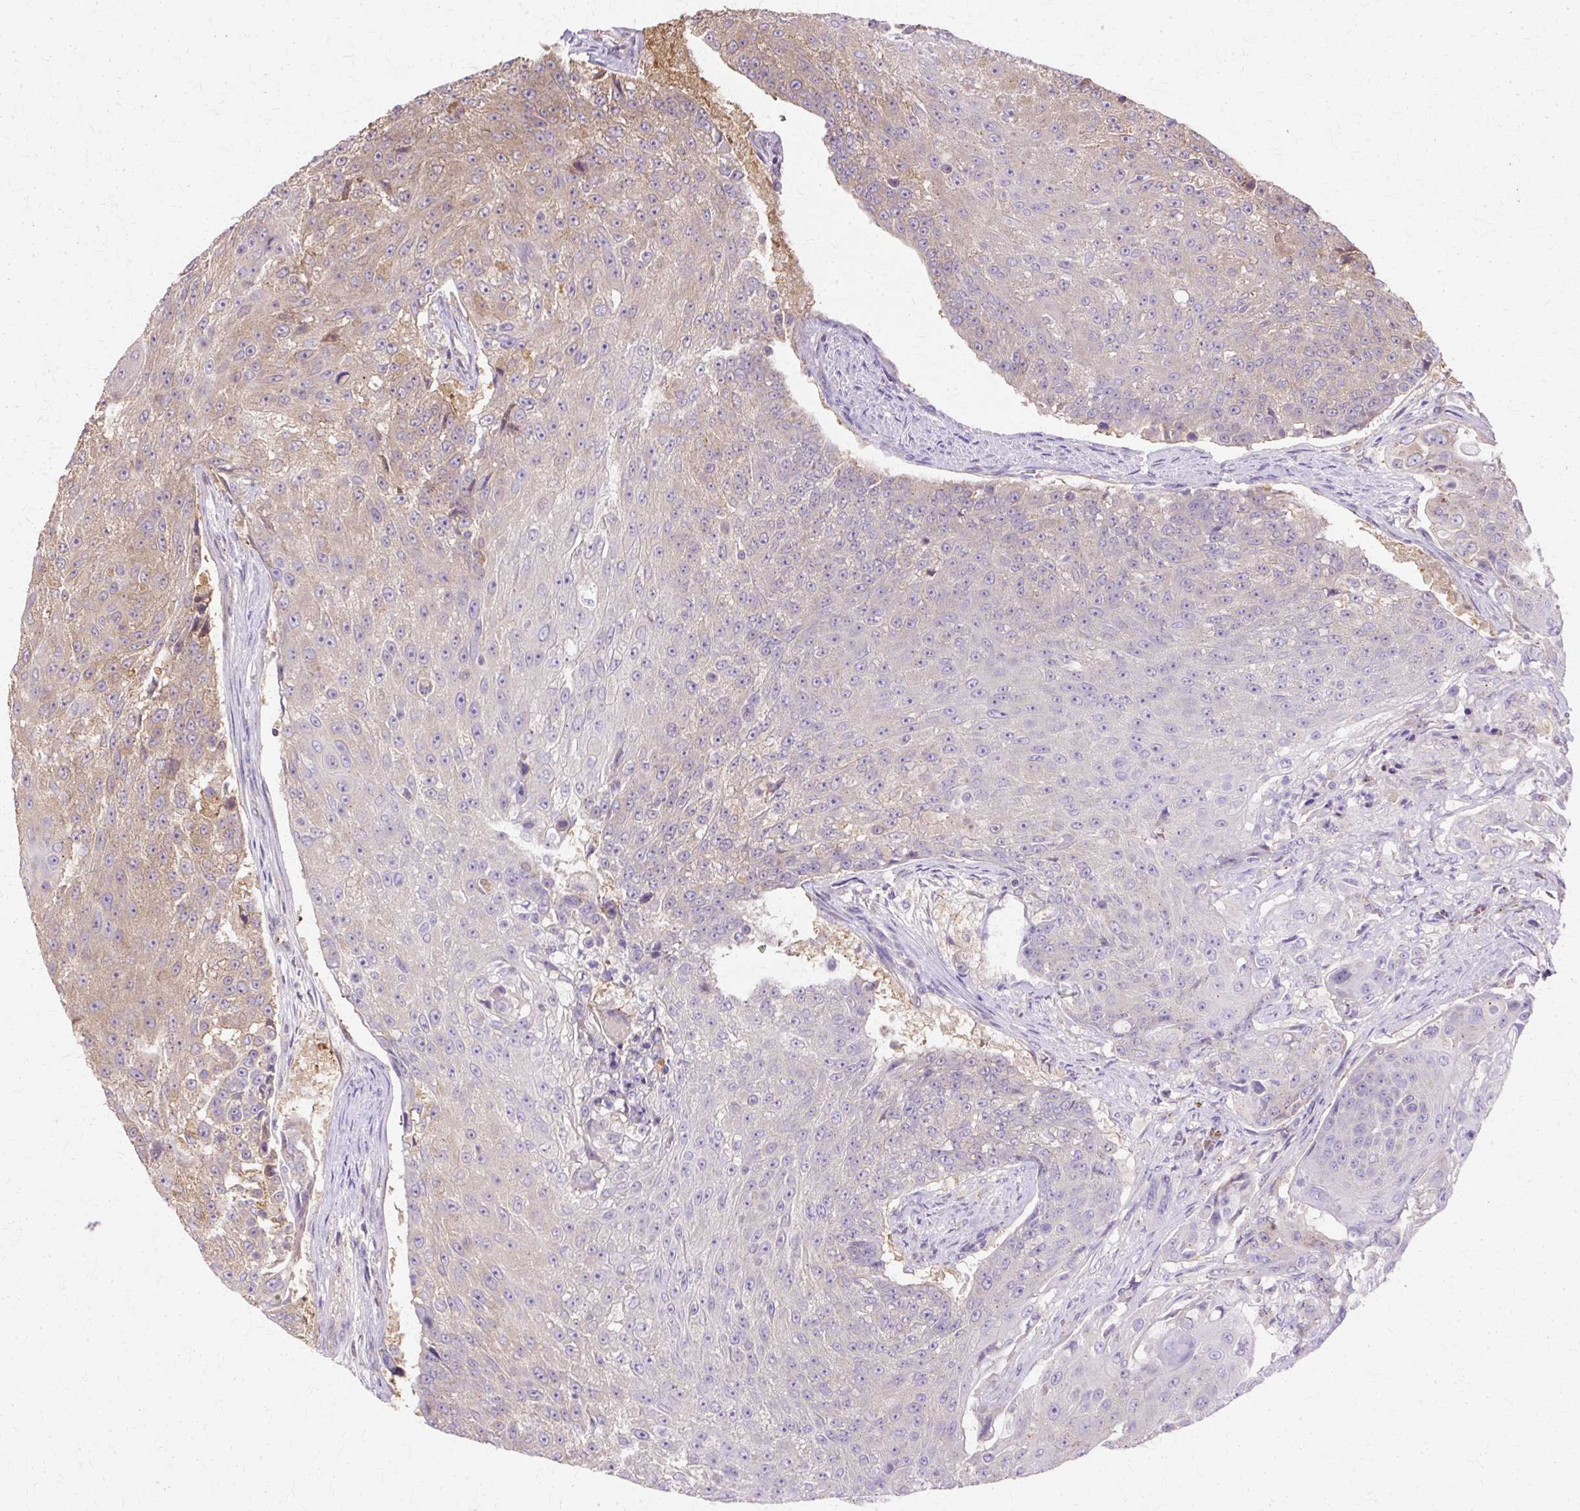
{"staining": {"intensity": "weak", "quantity": "<25%", "location": "cytoplasmic/membranous"}, "tissue": "urothelial cancer", "cell_type": "Tumor cells", "image_type": "cancer", "snomed": [{"axis": "morphology", "description": "Urothelial carcinoma, High grade"}, {"axis": "topography", "description": "Urinary bladder"}], "caption": "Immunohistochemistry (IHC) micrograph of high-grade urothelial carcinoma stained for a protein (brown), which demonstrates no positivity in tumor cells.", "gene": "COPB1", "patient": {"sex": "female", "age": 63}}